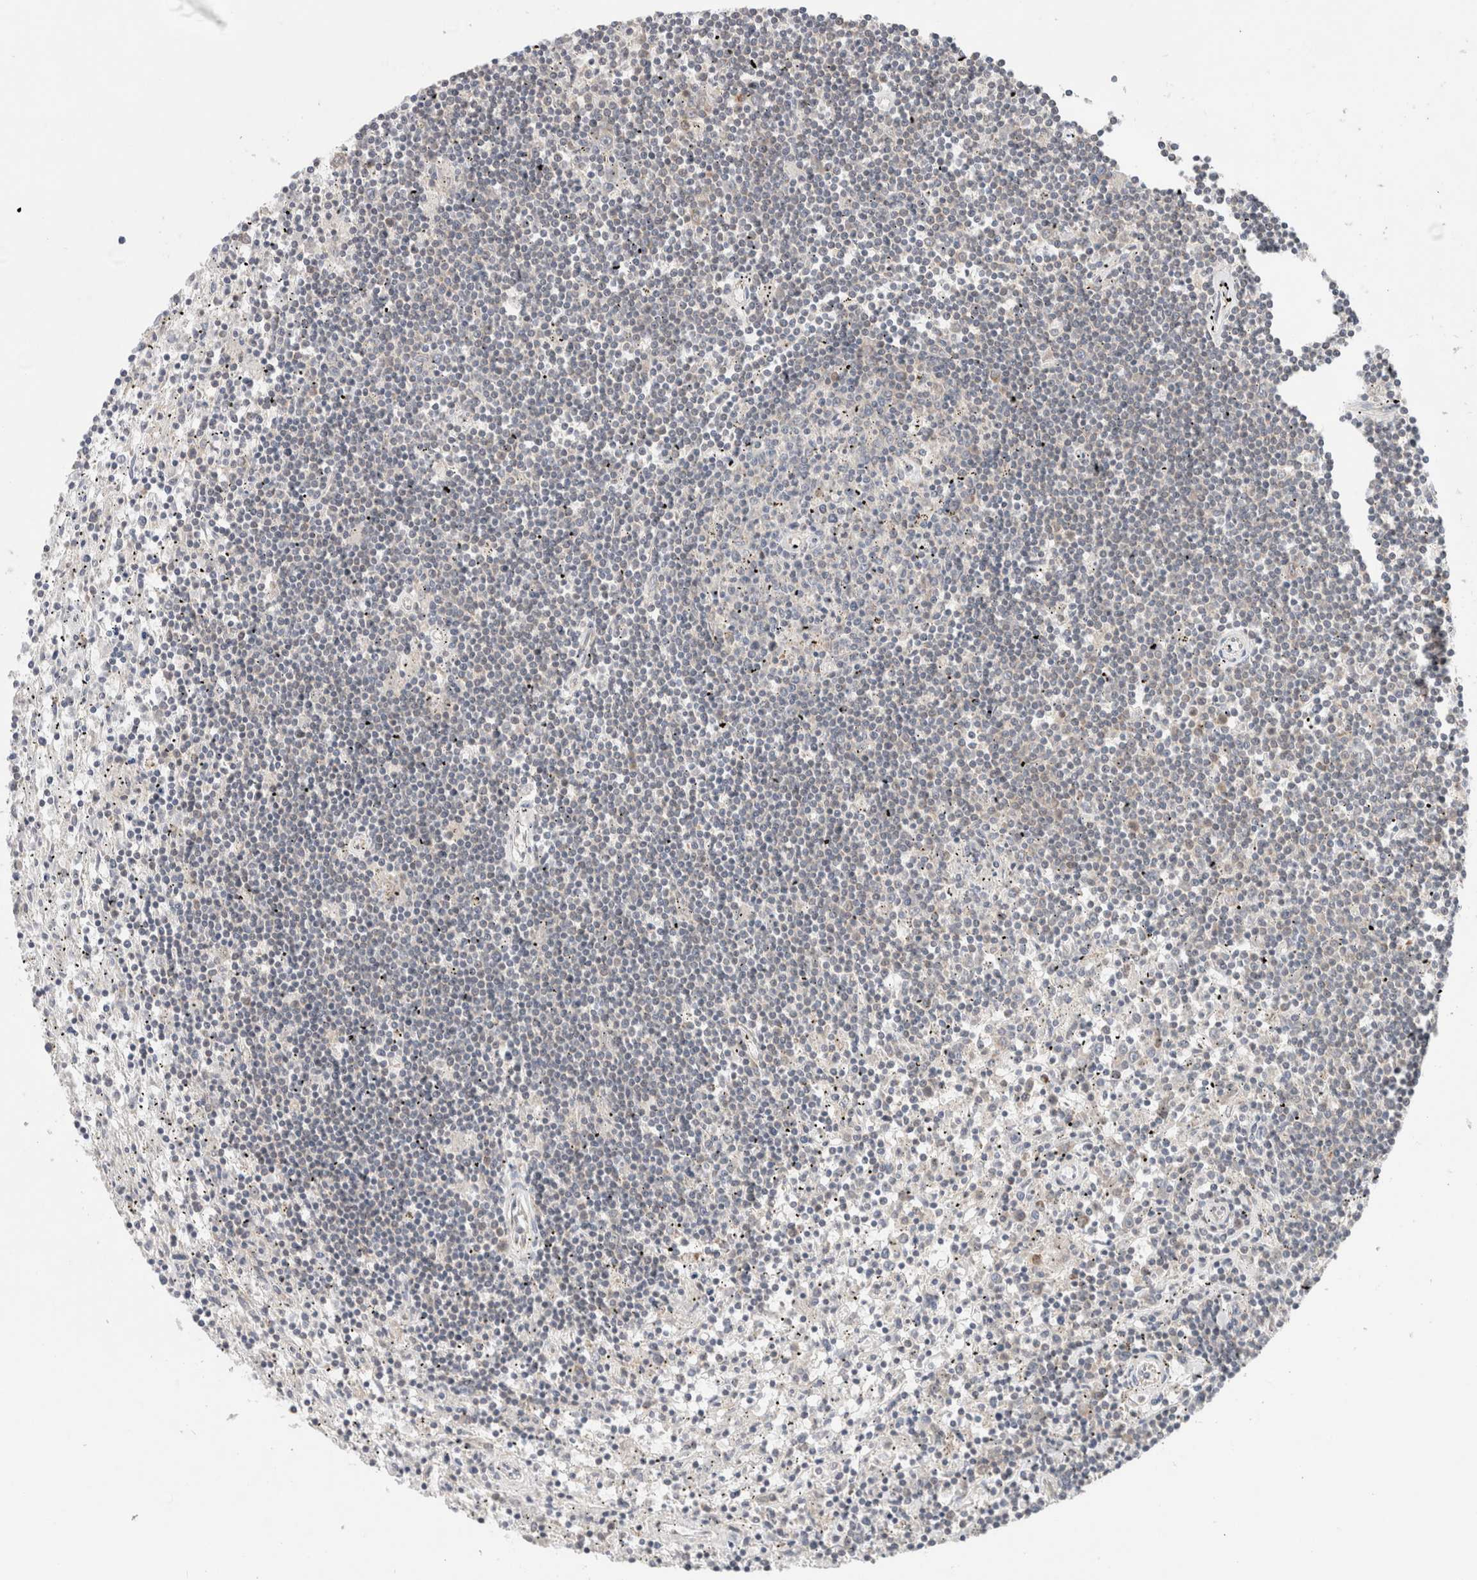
{"staining": {"intensity": "negative", "quantity": "none", "location": "none"}, "tissue": "lymphoma", "cell_type": "Tumor cells", "image_type": "cancer", "snomed": [{"axis": "morphology", "description": "Malignant lymphoma, non-Hodgkin's type, Low grade"}, {"axis": "topography", "description": "Spleen"}], "caption": "This micrograph is of low-grade malignant lymphoma, non-Hodgkin's type stained with IHC to label a protein in brown with the nuclei are counter-stained blue. There is no staining in tumor cells. (DAB immunohistochemistry (IHC), high magnification).", "gene": "ERI3", "patient": {"sex": "male", "age": 76}}